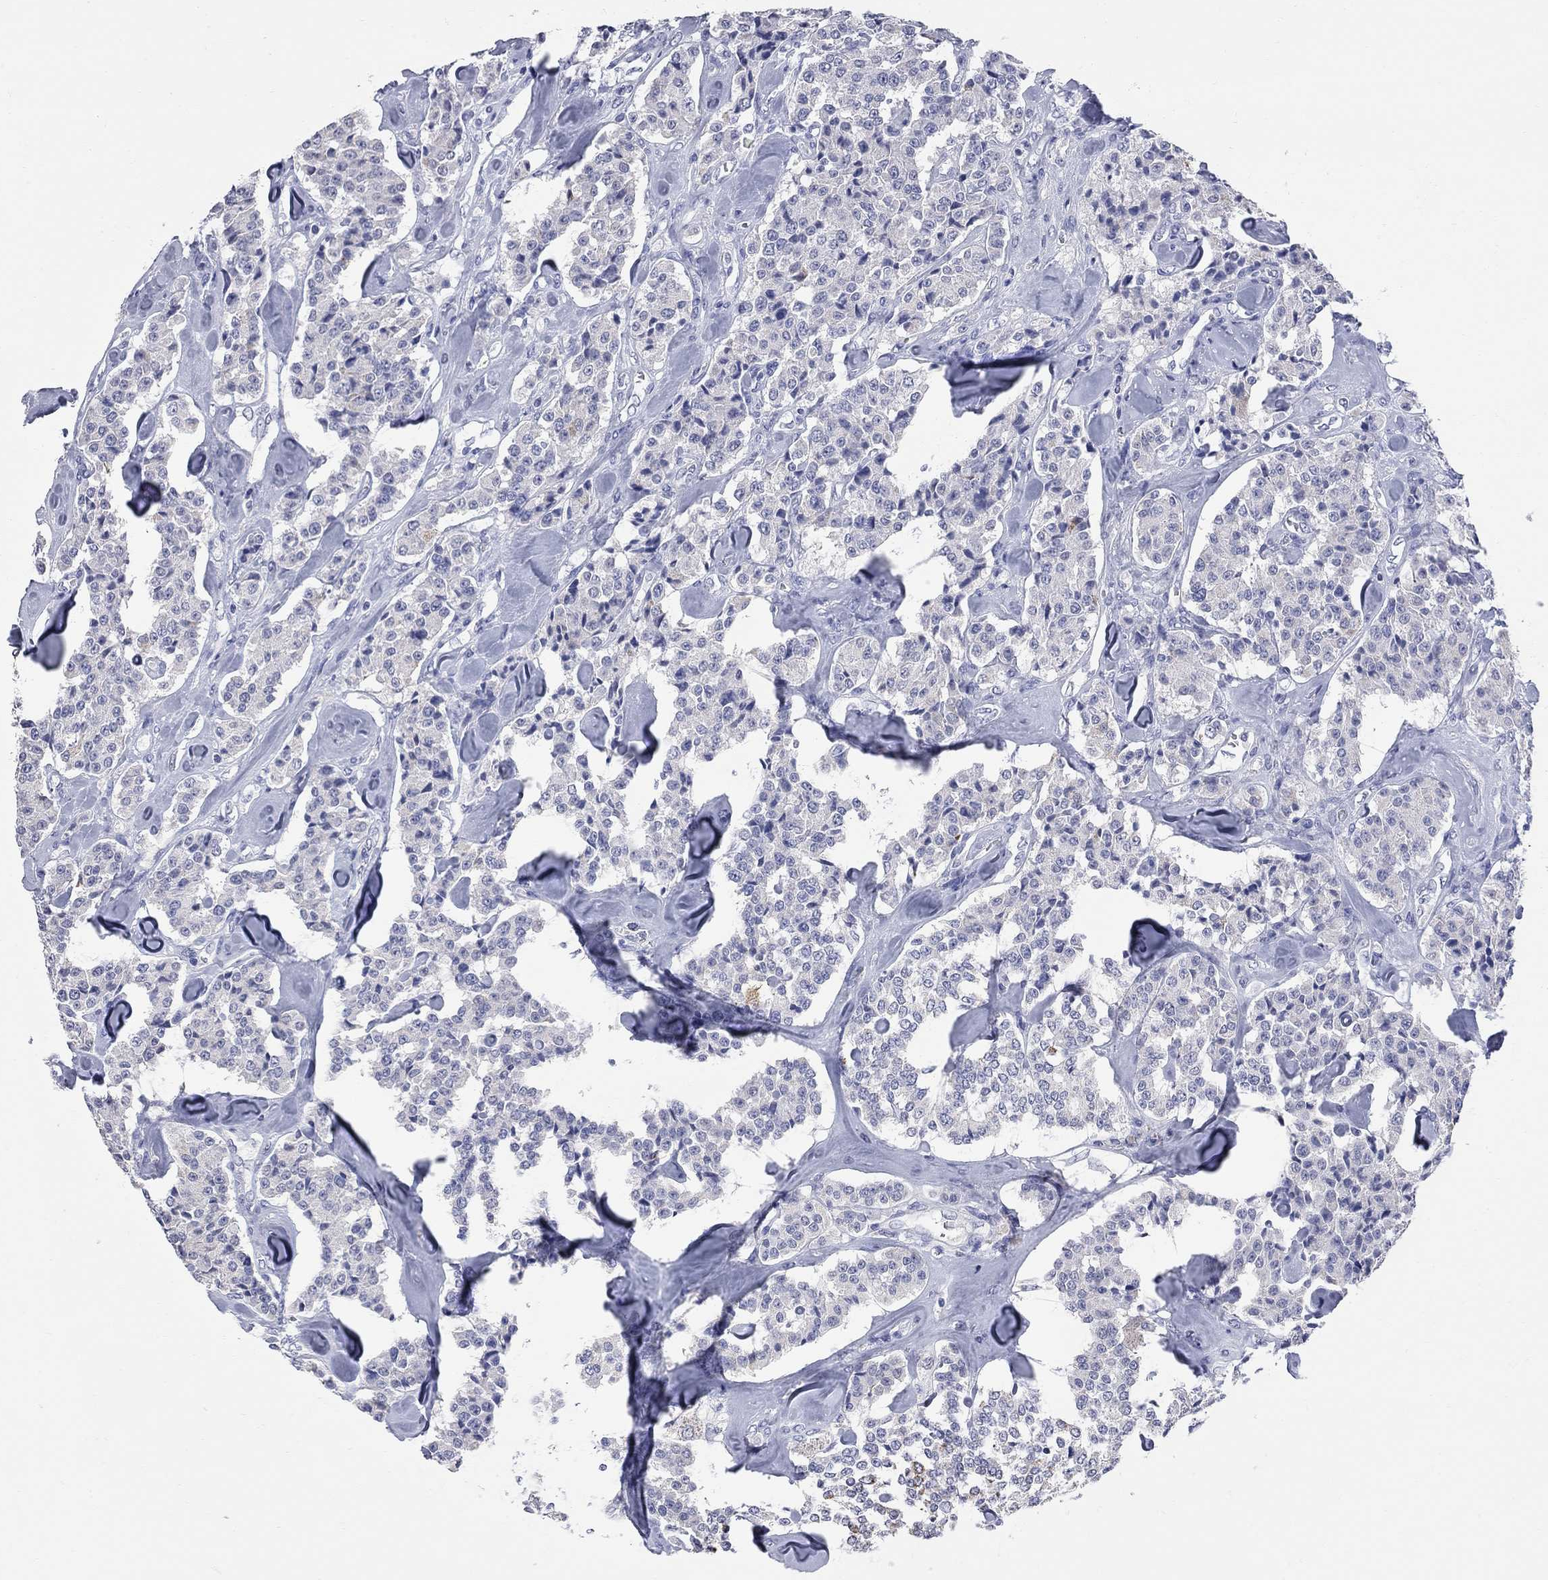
{"staining": {"intensity": "moderate", "quantity": "<25%", "location": "cytoplasmic/membranous"}, "tissue": "carcinoid", "cell_type": "Tumor cells", "image_type": "cancer", "snomed": [{"axis": "morphology", "description": "Carcinoid, malignant, NOS"}, {"axis": "topography", "description": "Pancreas"}], "caption": "DAB immunohistochemical staining of carcinoid displays moderate cytoplasmic/membranous protein staining in approximately <25% of tumor cells. (Brightfield microscopy of DAB IHC at high magnification).", "gene": "FAM221B", "patient": {"sex": "male", "age": 41}}